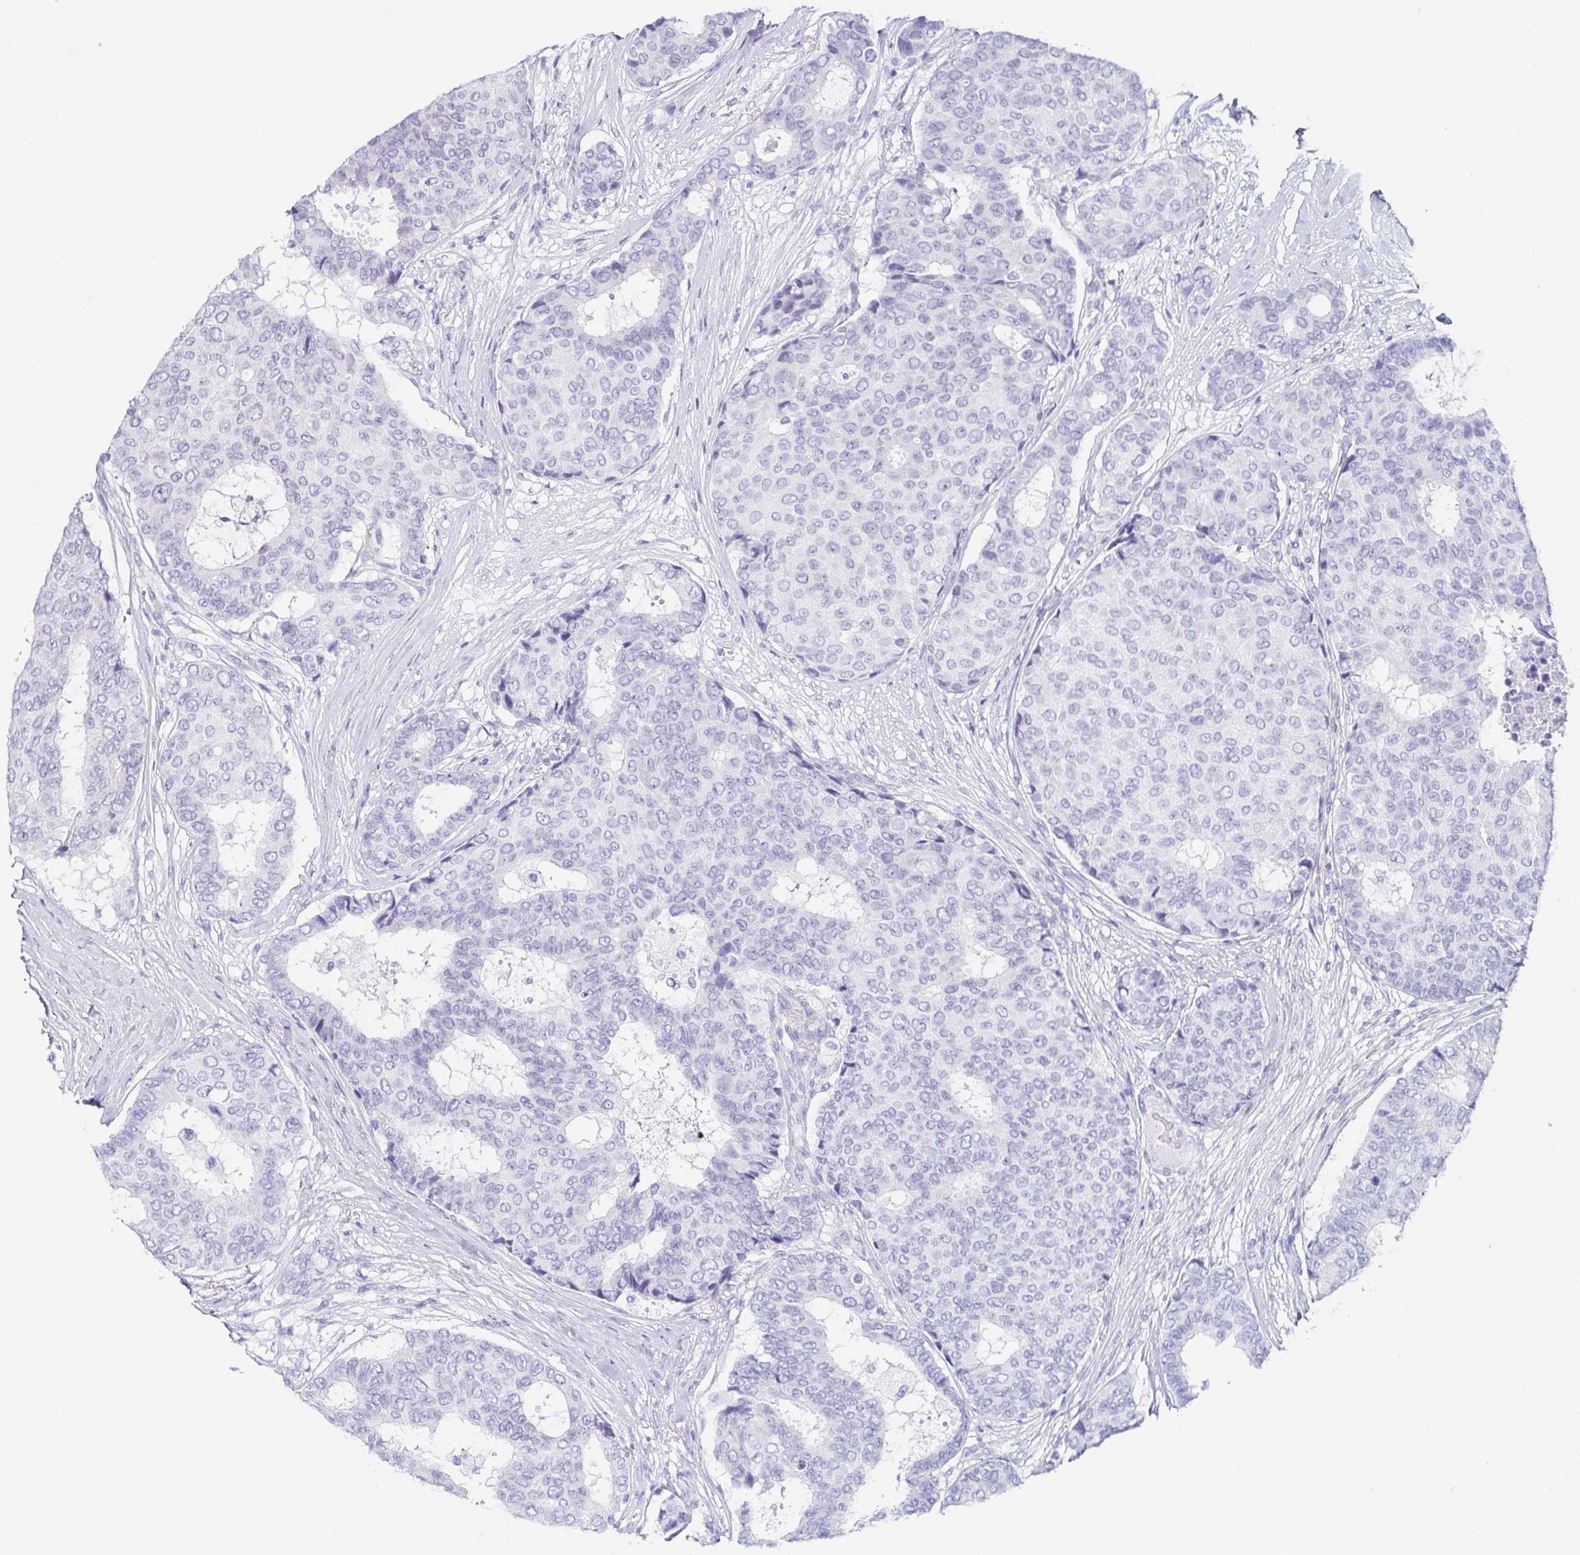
{"staining": {"intensity": "negative", "quantity": "none", "location": "none"}, "tissue": "breast cancer", "cell_type": "Tumor cells", "image_type": "cancer", "snomed": [{"axis": "morphology", "description": "Duct carcinoma"}, {"axis": "topography", "description": "Breast"}], "caption": "Photomicrograph shows no protein expression in tumor cells of breast cancer tissue.", "gene": "PRR27", "patient": {"sex": "female", "age": 75}}